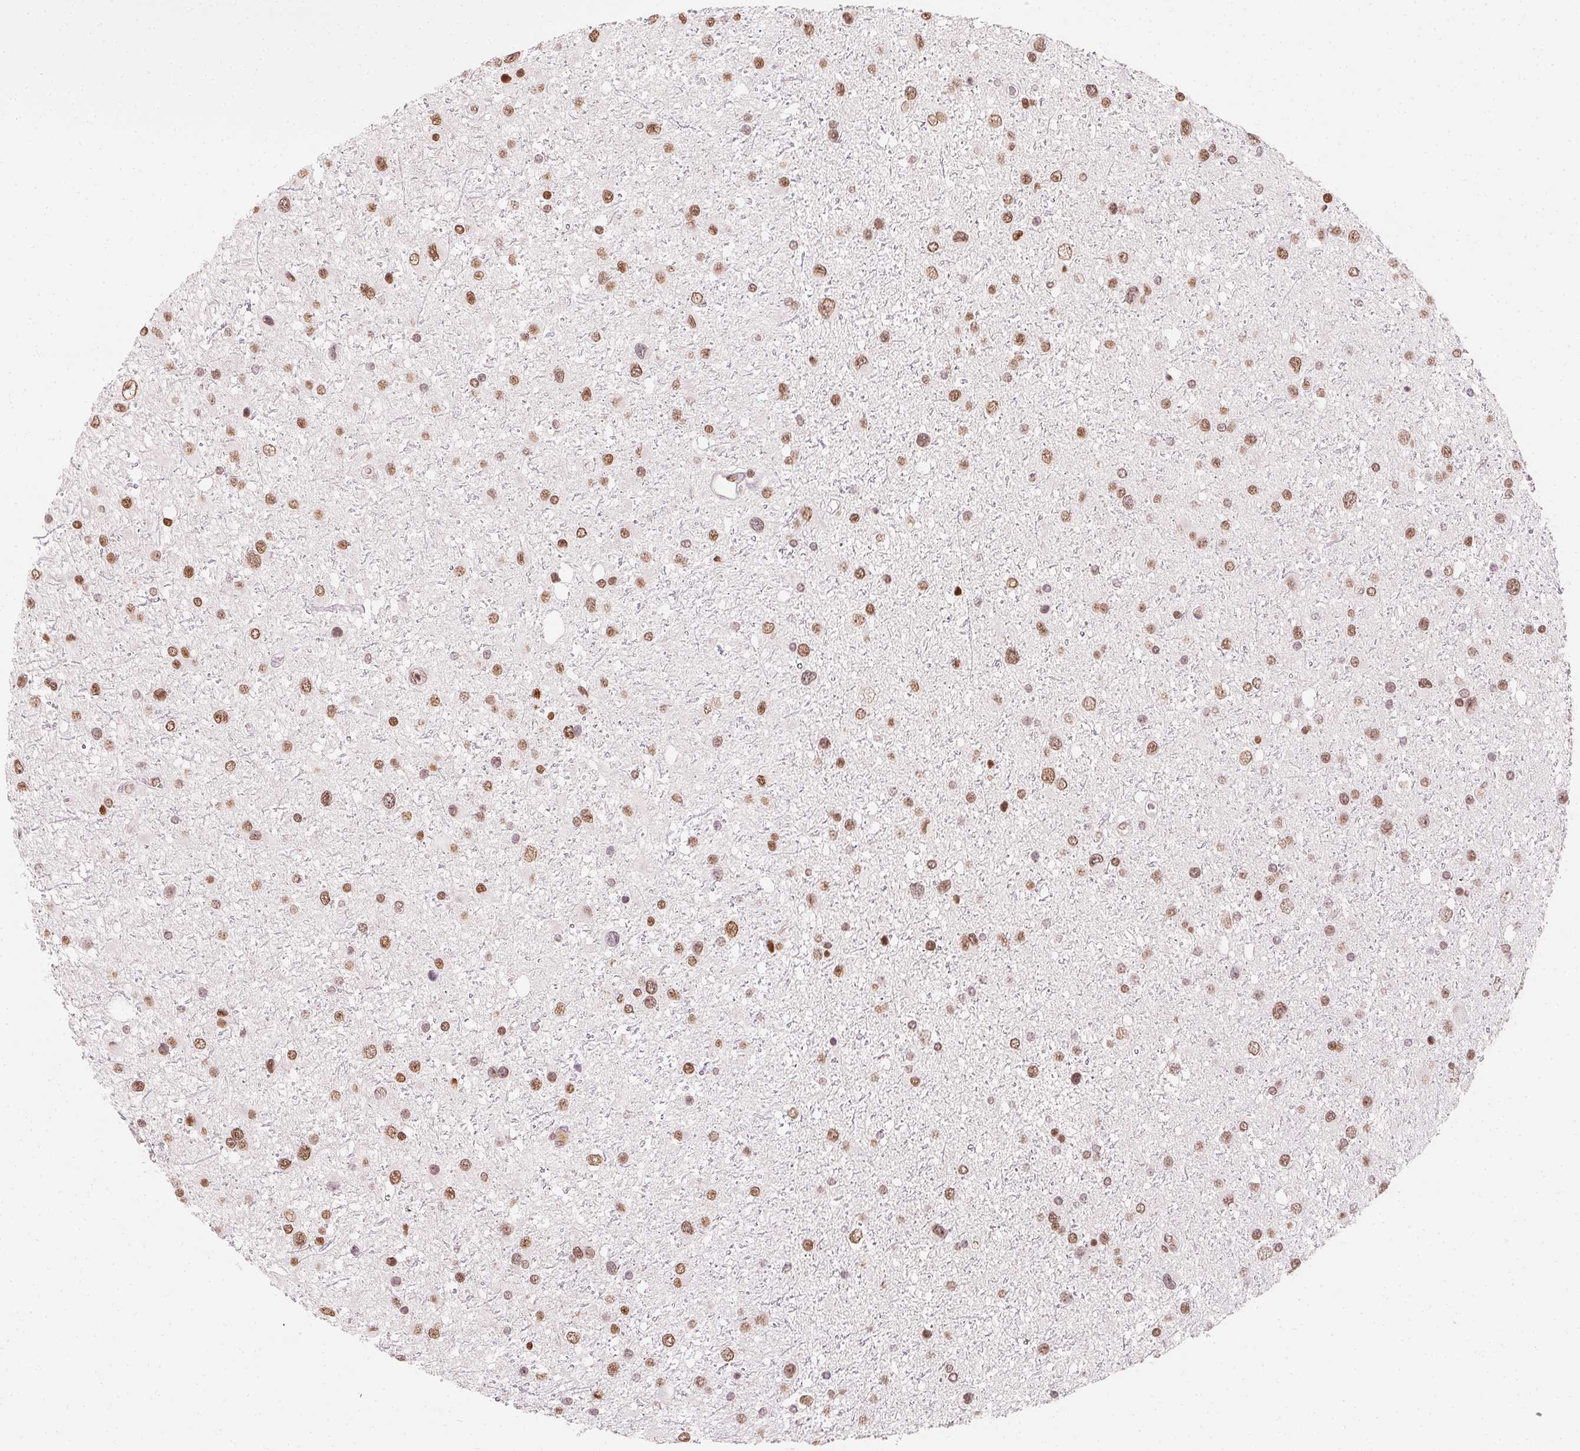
{"staining": {"intensity": "strong", "quantity": ">75%", "location": "nuclear"}, "tissue": "glioma", "cell_type": "Tumor cells", "image_type": "cancer", "snomed": [{"axis": "morphology", "description": "Glioma, malignant, Low grade"}, {"axis": "topography", "description": "Brain"}], "caption": "This photomicrograph demonstrates IHC staining of glioma, with high strong nuclear staining in about >75% of tumor cells.", "gene": "AFM", "patient": {"sex": "female", "age": 32}}